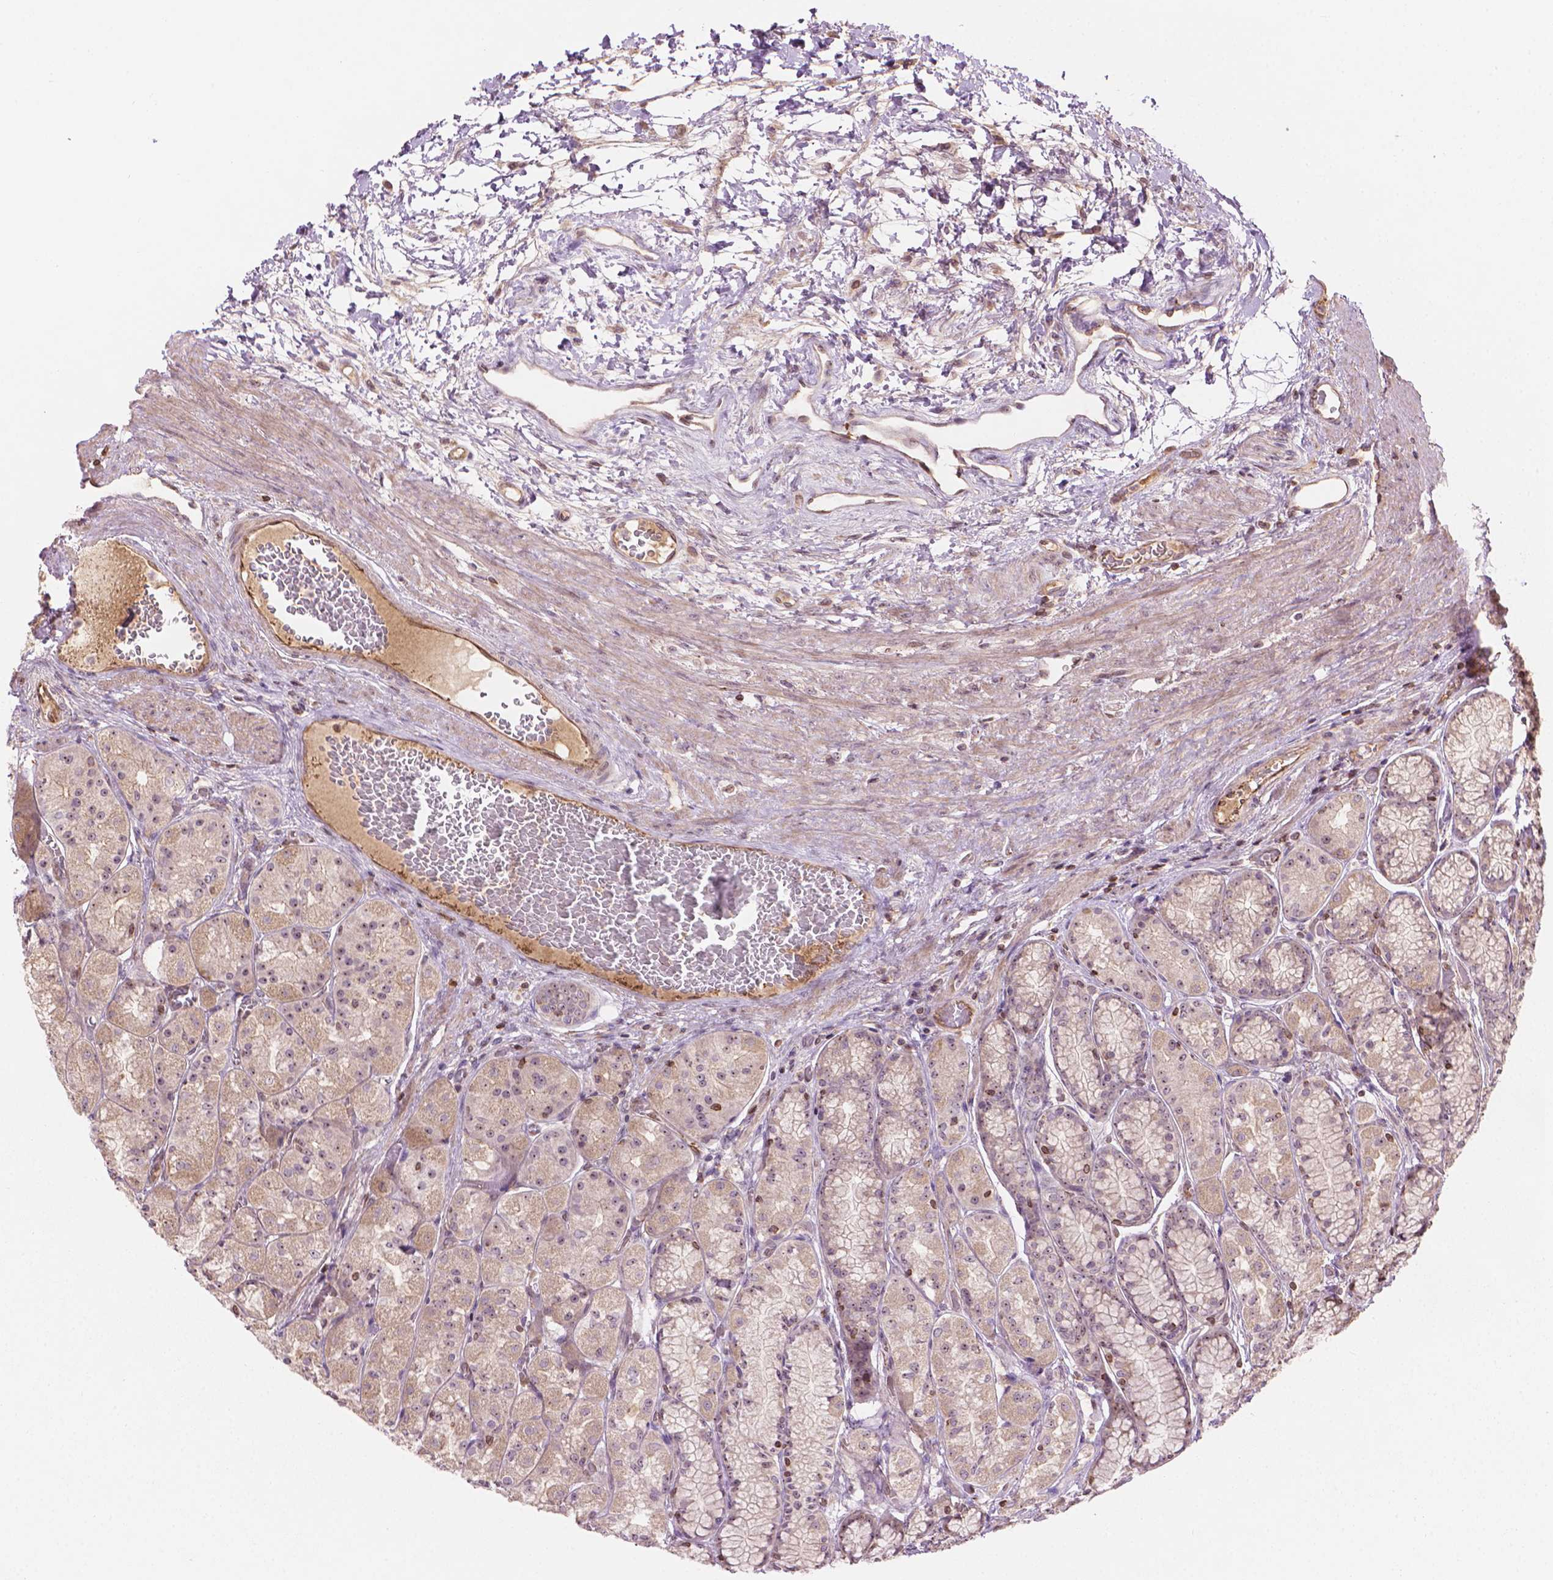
{"staining": {"intensity": "weak", "quantity": ">75%", "location": "cytoplasmic/membranous,nuclear"}, "tissue": "stomach", "cell_type": "Glandular cells", "image_type": "normal", "snomed": [{"axis": "morphology", "description": "Normal tissue, NOS"}, {"axis": "morphology", "description": "Adenocarcinoma, NOS"}, {"axis": "morphology", "description": "Adenocarcinoma, High grade"}, {"axis": "topography", "description": "Stomach, upper"}, {"axis": "topography", "description": "Stomach"}], "caption": "DAB (3,3'-diaminobenzidine) immunohistochemical staining of normal stomach shows weak cytoplasmic/membranous,nuclear protein positivity in about >75% of glandular cells.", "gene": "SMC2", "patient": {"sex": "female", "age": 65}}